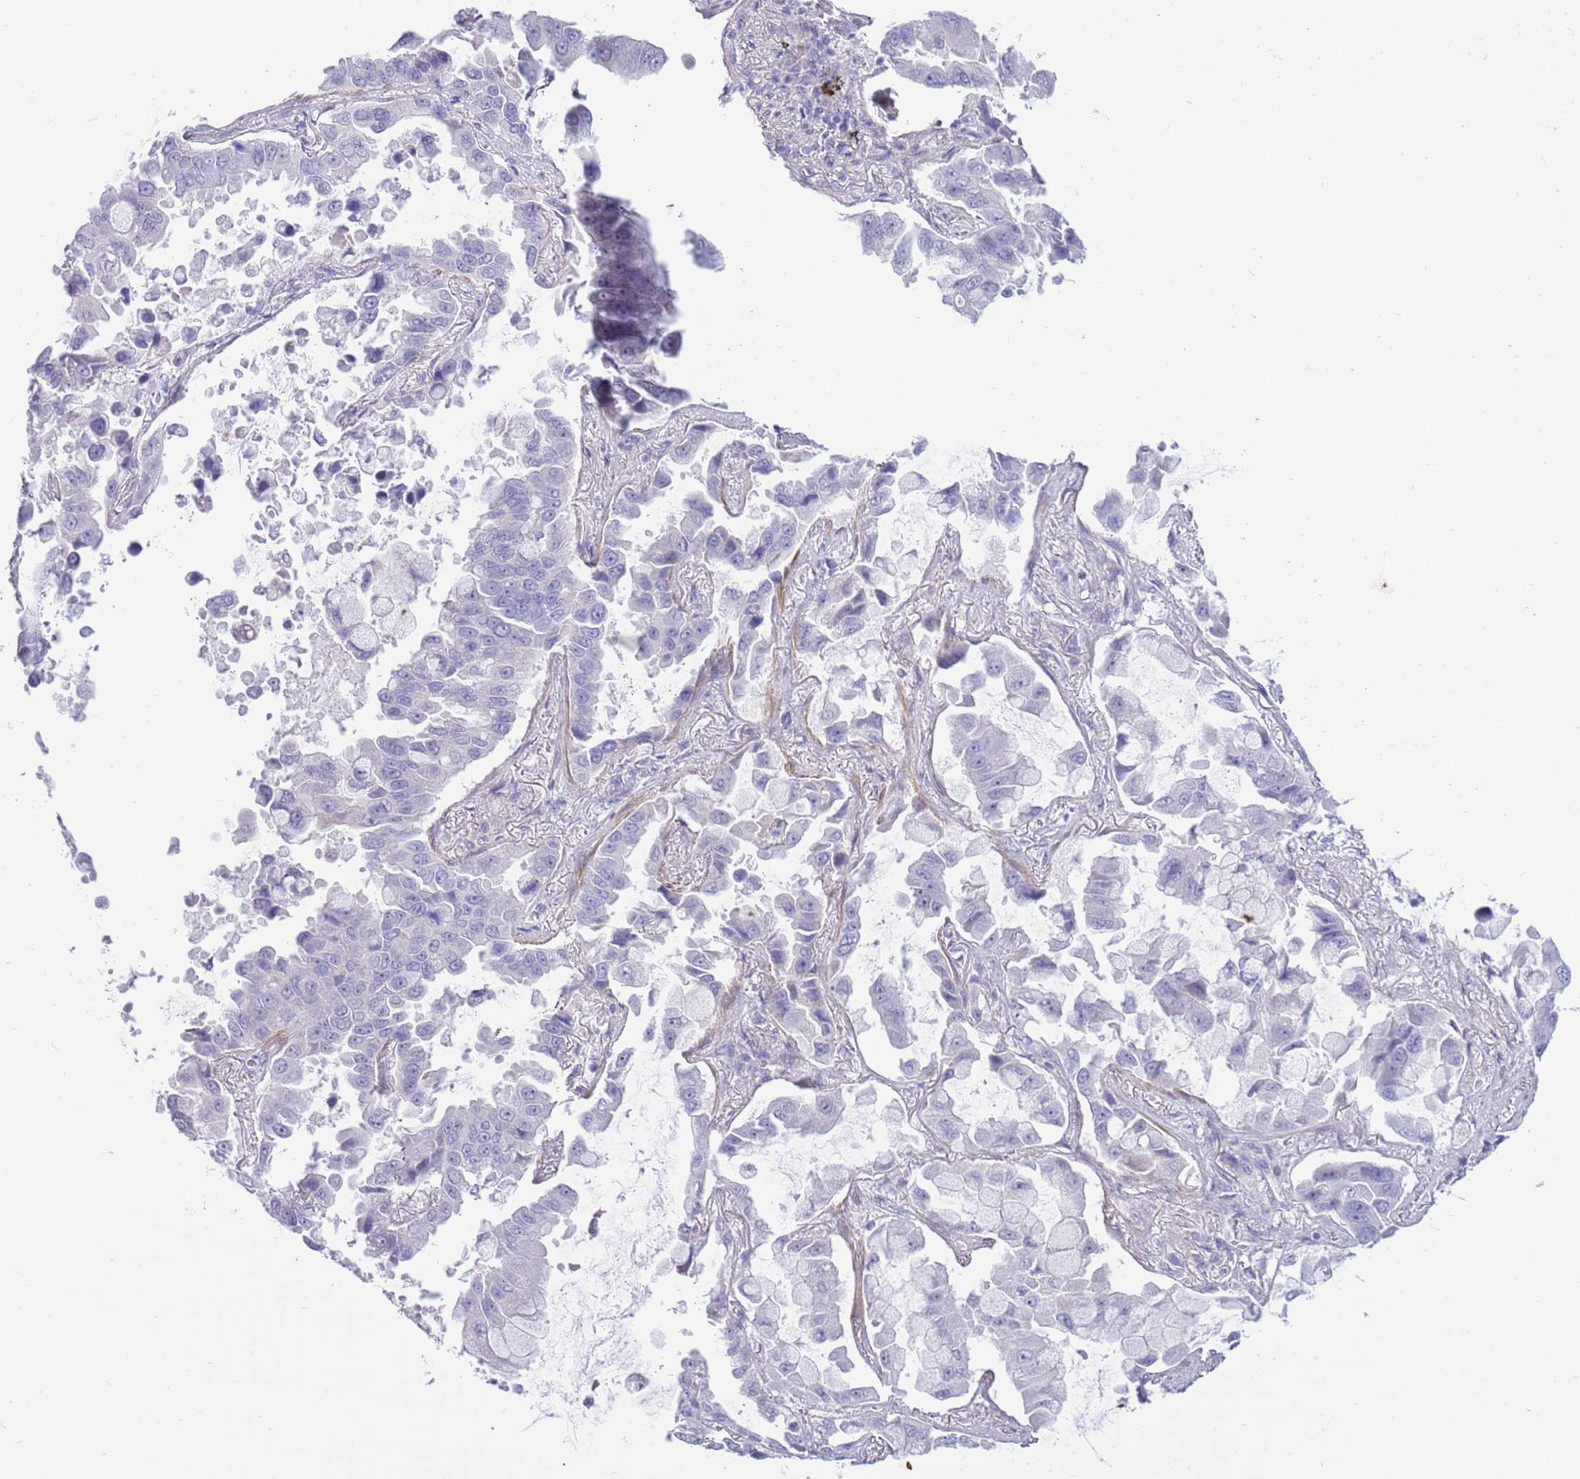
{"staining": {"intensity": "negative", "quantity": "none", "location": "none"}, "tissue": "lung cancer", "cell_type": "Tumor cells", "image_type": "cancer", "snomed": [{"axis": "morphology", "description": "Adenocarcinoma, NOS"}, {"axis": "topography", "description": "Lung"}], "caption": "This is an IHC micrograph of human lung cancer. There is no positivity in tumor cells.", "gene": "ZC4H2", "patient": {"sex": "male", "age": 64}}